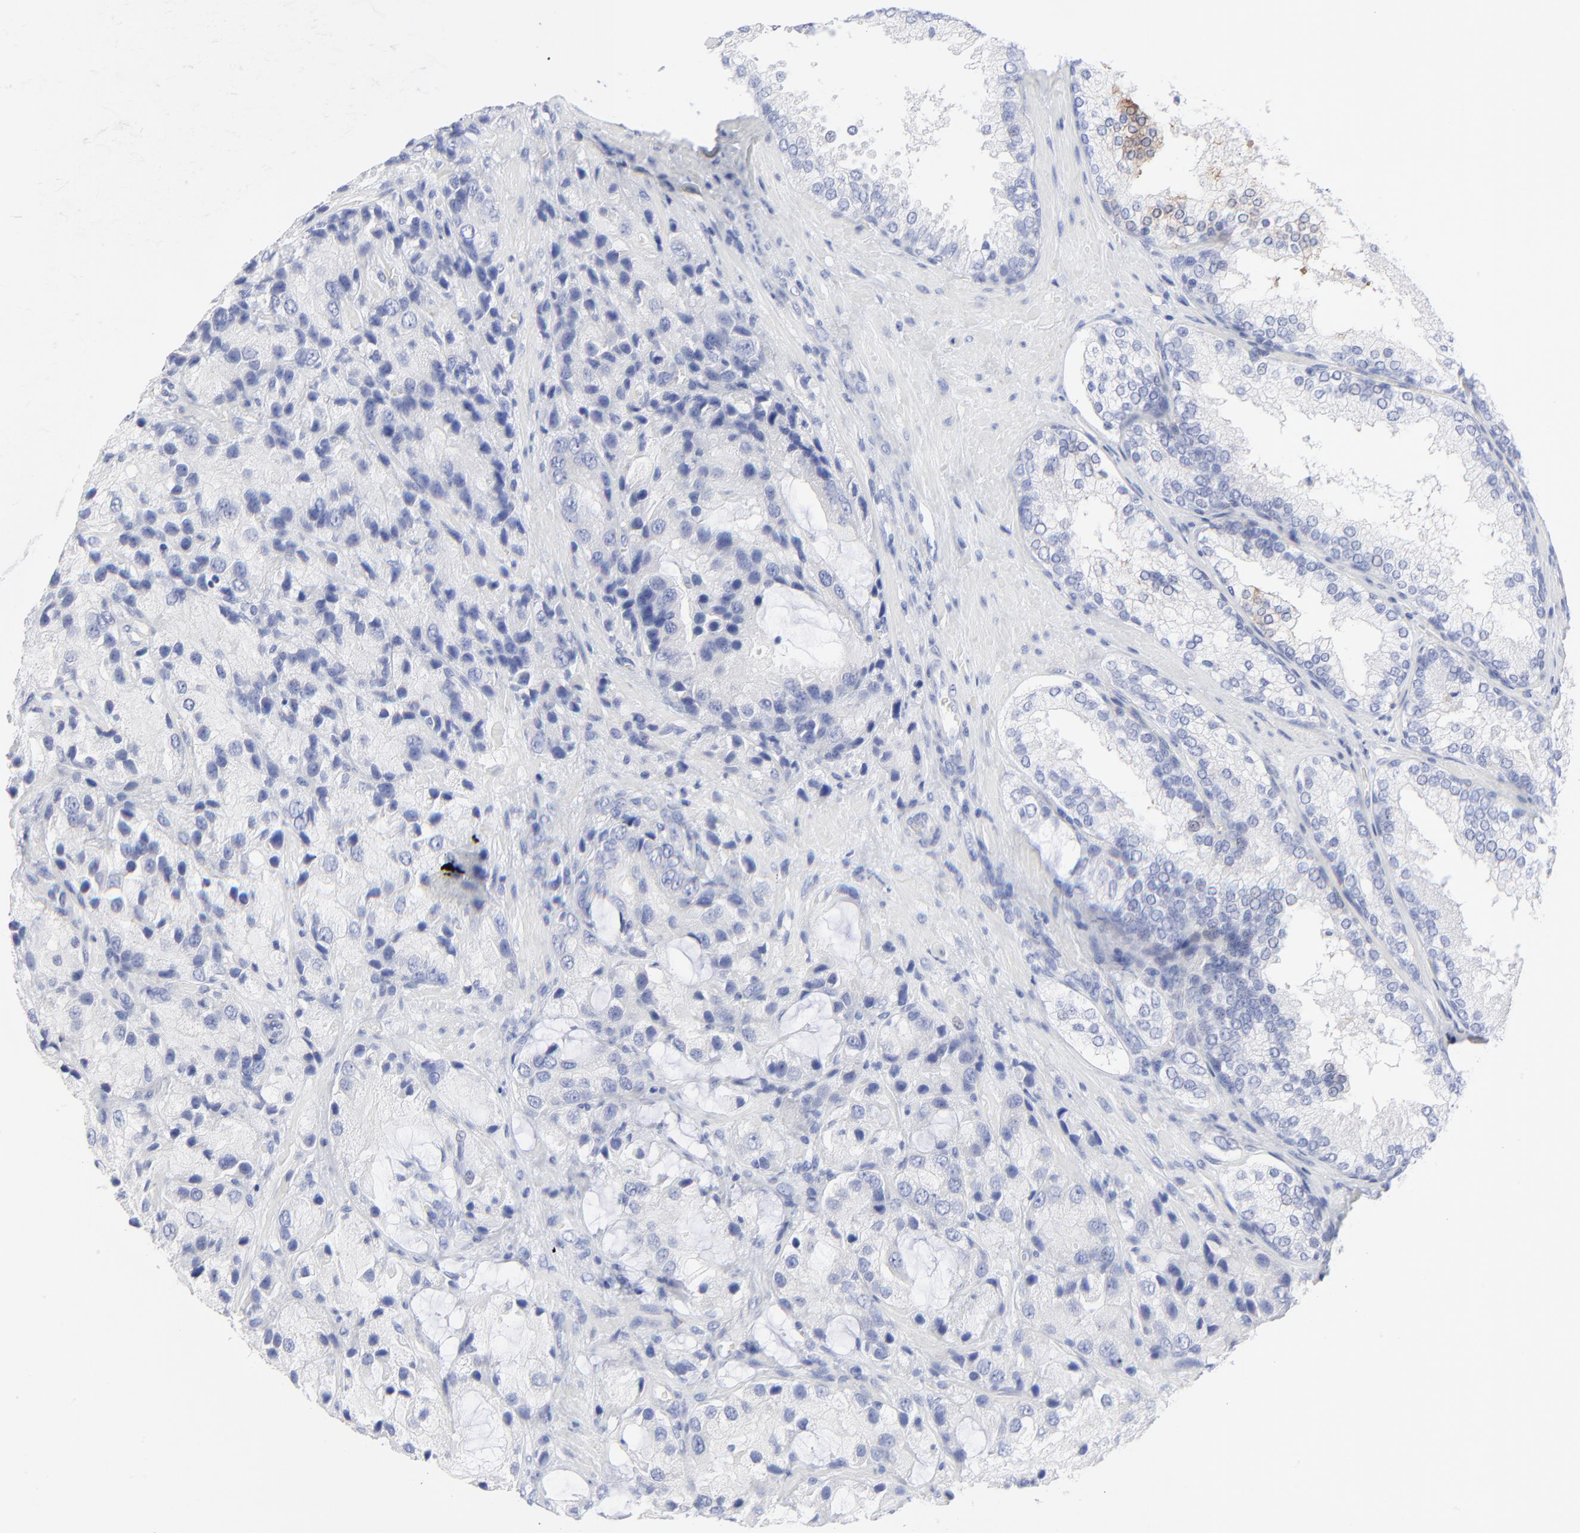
{"staining": {"intensity": "negative", "quantity": "none", "location": "none"}, "tissue": "prostate cancer", "cell_type": "Tumor cells", "image_type": "cancer", "snomed": [{"axis": "morphology", "description": "Adenocarcinoma, High grade"}, {"axis": "topography", "description": "Prostate"}], "caption": "This micrograph is of adenocarcinoma (high-grade) (prostate) stained with immunohistochemistry to label a protein in brown with the nuclei are counter-stained blue. There is no positivity in tumor cells.", "gene": "PSD3", "patient": {"sex": "male", "age": 70}}